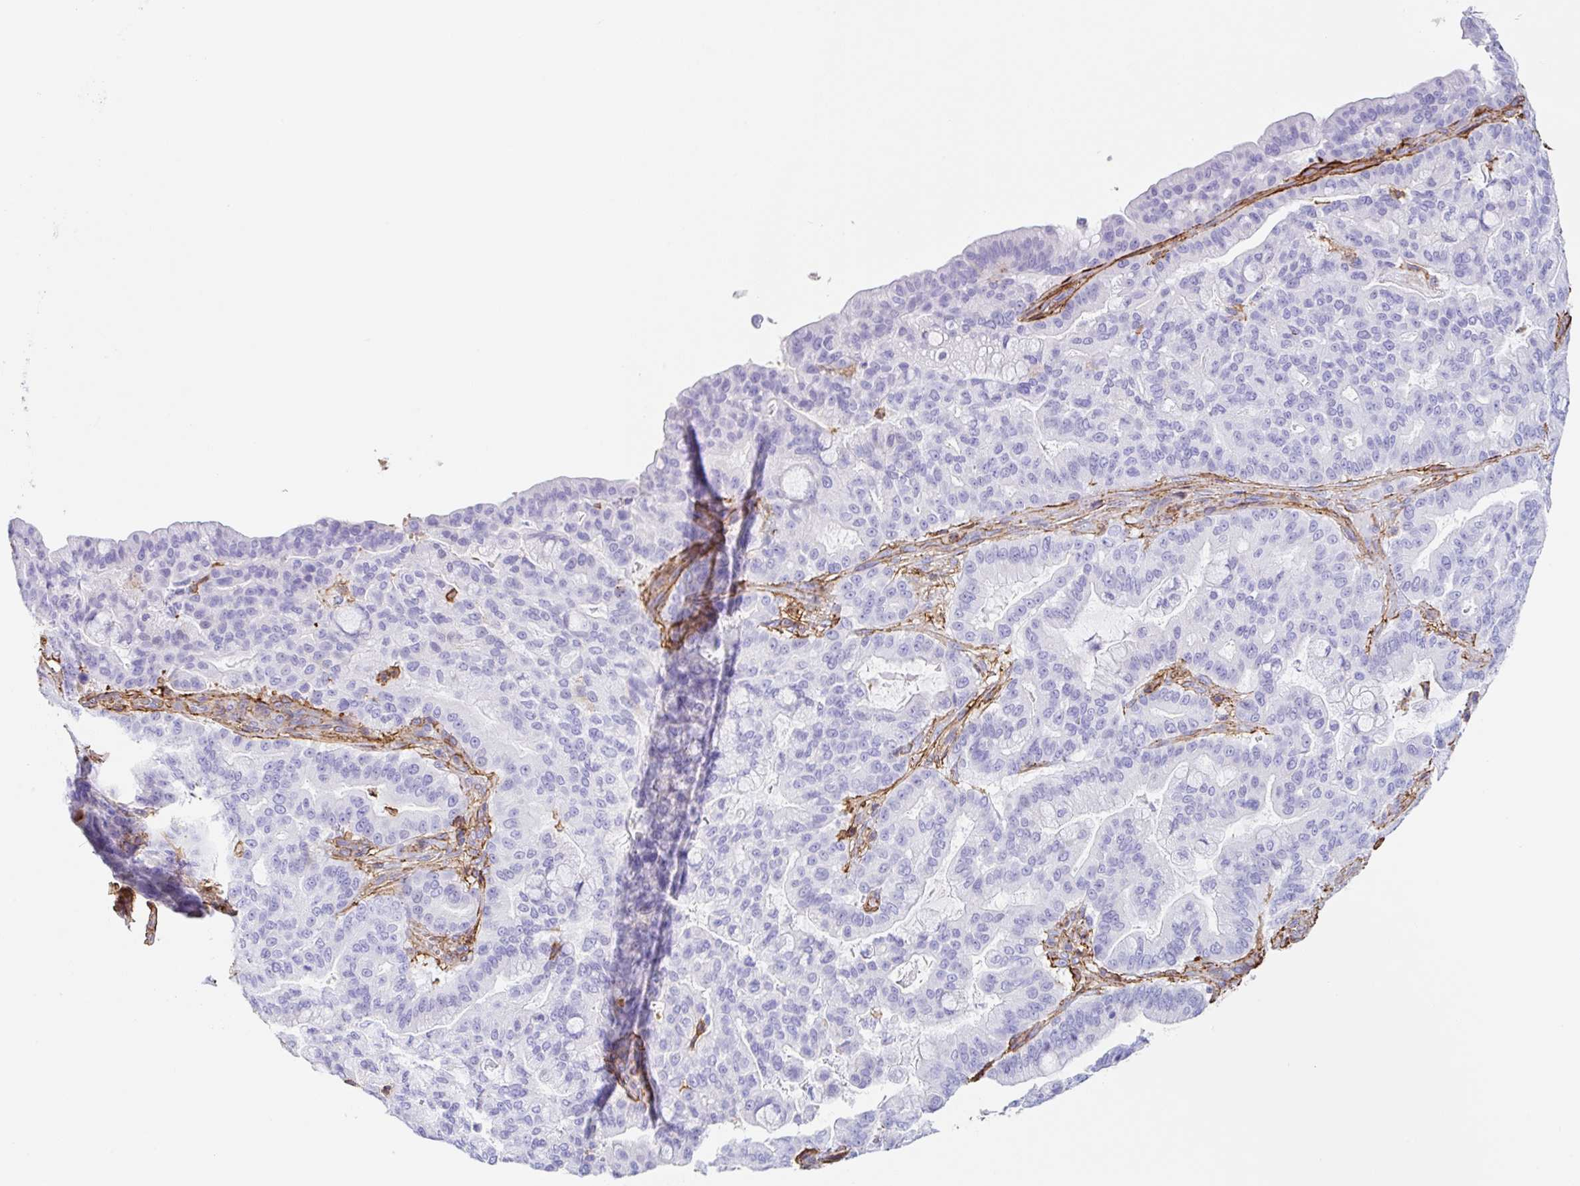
{"staining": {"intensity": "negative", "quantity": "none", "location": "none"}, "tissue": "pancreatic cancer", "cell_type": "Tumor cells", "image_type": "cancer", "snomed": [{"axis": "morphology", "description": "Adenocarcinoma, NOS"}, {"axis": "topography", "description": "Pancreas"}], "caption": "The immunohistochemistry histopathology image has no significant positivity in tumor cells of adenocarcinoma (pancreatic) tissue.", "gene": "MTTP", "patient": {"sex": "male", "age": 63}}